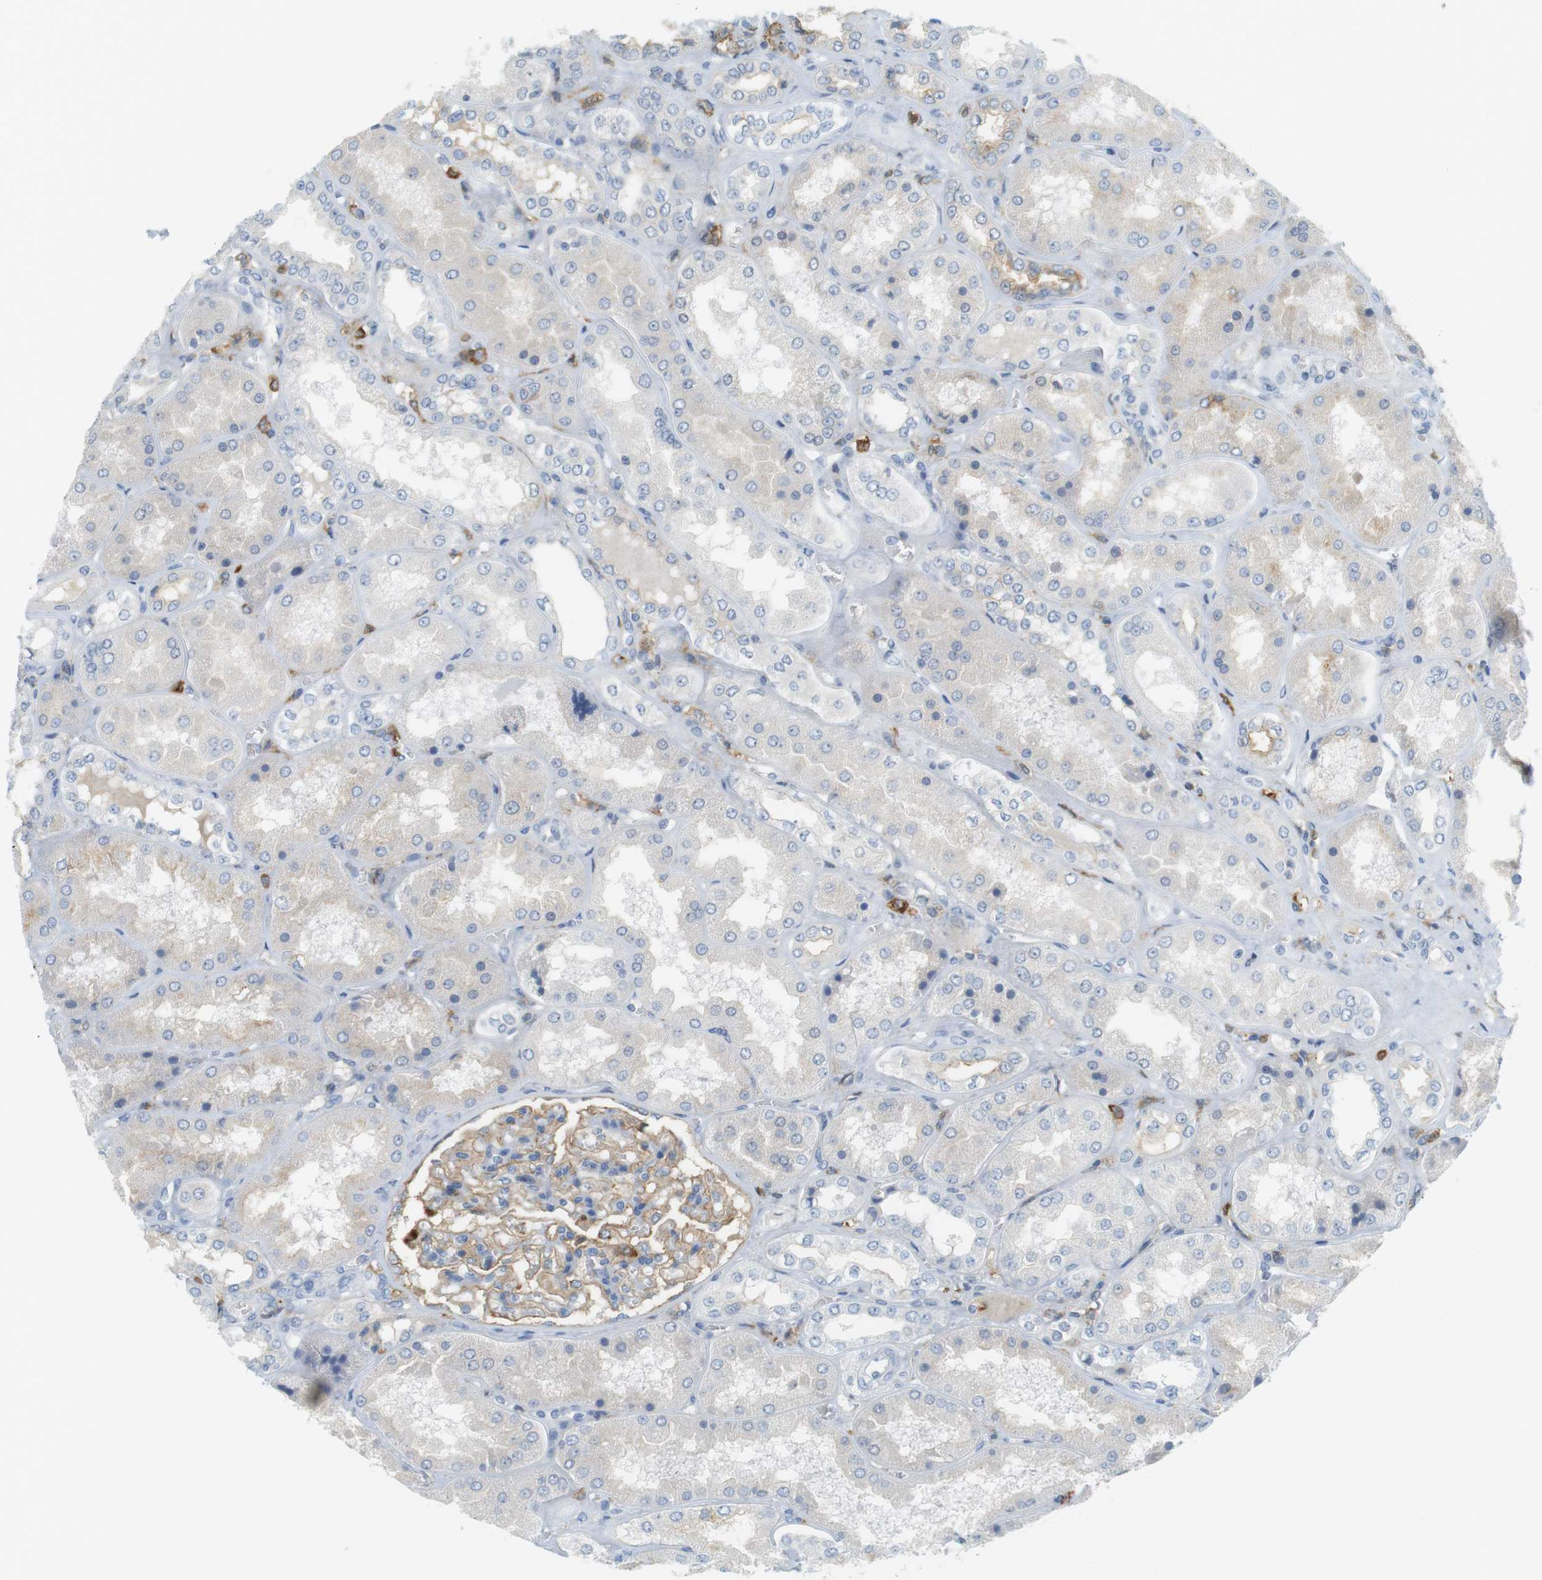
{"staining": {"intensity": "strong", "quantity": "25%-75%", "location": "cytoplasmic/membranous"}, "tissue": "kidney", "cell_type": "Cells in glomeruli", "image_type": "normal", "snomed": [{"axis": "morphology", "description": "Normal tissue, NOS"}, {"axis": "topography", "description": "Kidney"}], "caption": "Protein expression analysis of normal human kidney reveals strong cytoplasmic/membranous expression in approximately 25%-75% of cells in glomeruli.", "gene": "SIRPA", "patient": {"sex": "female", "age": 56}}